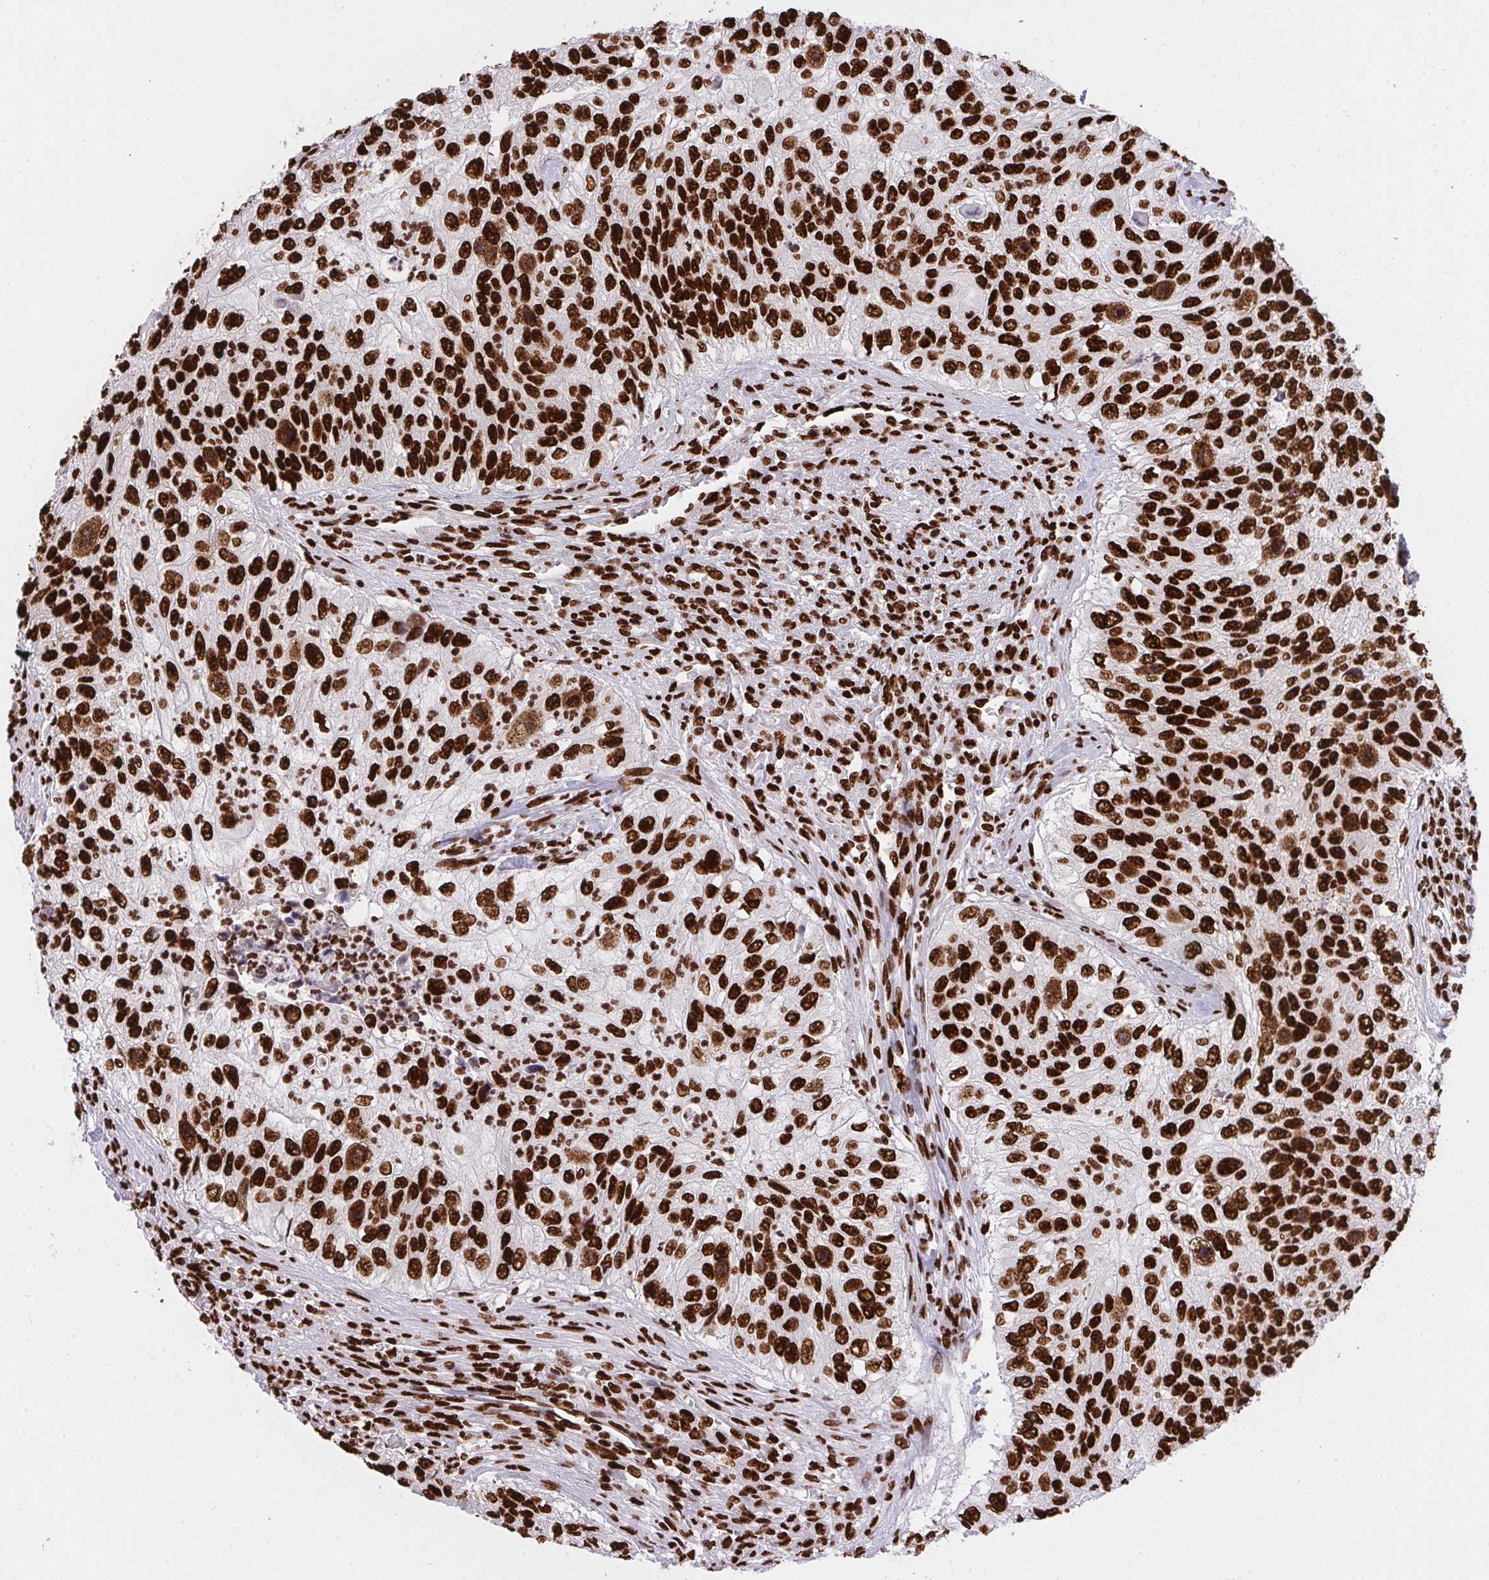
{"staining": {"intensity": "strong", "quantity": ">75%", "location": "nuclear"}, "tissue": "urothelial cancer", "cell_type": "Tumor cells", "image_type": "cancer", "snomed": [{"axis": "morphology", "description": "Urothelial carcinoma, High grade"}, {"axis": "topography", "description": "Urinary bladder"}], "caption": "A high amount of strong nuclear positivity is seen in approximately >75% of tumor cells in high-grade urothelial carcinoma tissue. The protein of interest is stained brown, and the nuclei are stained in blue (DAB IHC with brightfield microscopy, high magnification).", "gene": "HNRNPL", "patient": {"sex": "female", "age": 60}}